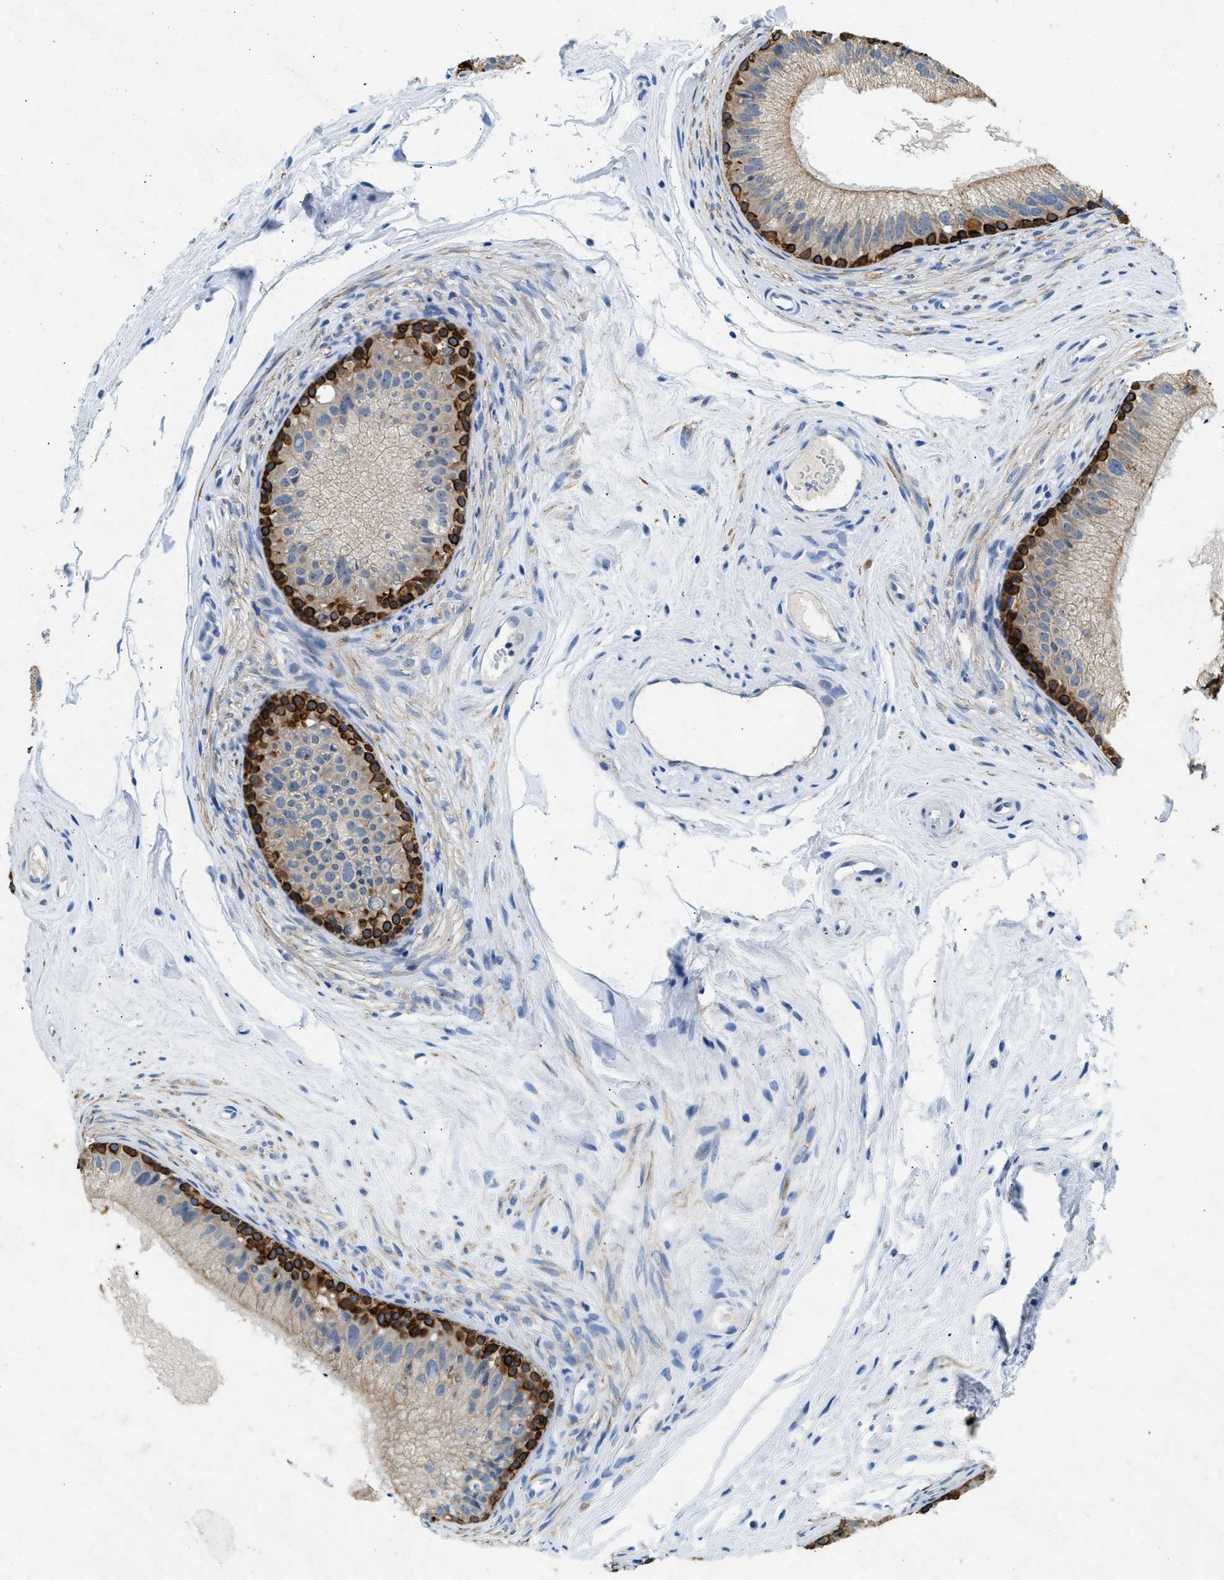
{"staining": {"intensity": "strong", "quantity": "25%-75%", "location": "cytoplasmic/membranous"}, "tissue": "epididymis", "cell_type": "Glandular cells", "image_type": "normal", "snomed": [{"axis": "morphology", "description": "Normal tissue, NOS"}, {"axis": "topography", "description": "Epididymis"}], "caption": "Epididymis stained with DAB IHC displays high levels of strong cytoplasmic/membranous positivity in about 25%-75% of glandular cells.", "gene": "CFAP20", "patient": {"sex": "male", "age": 56}}